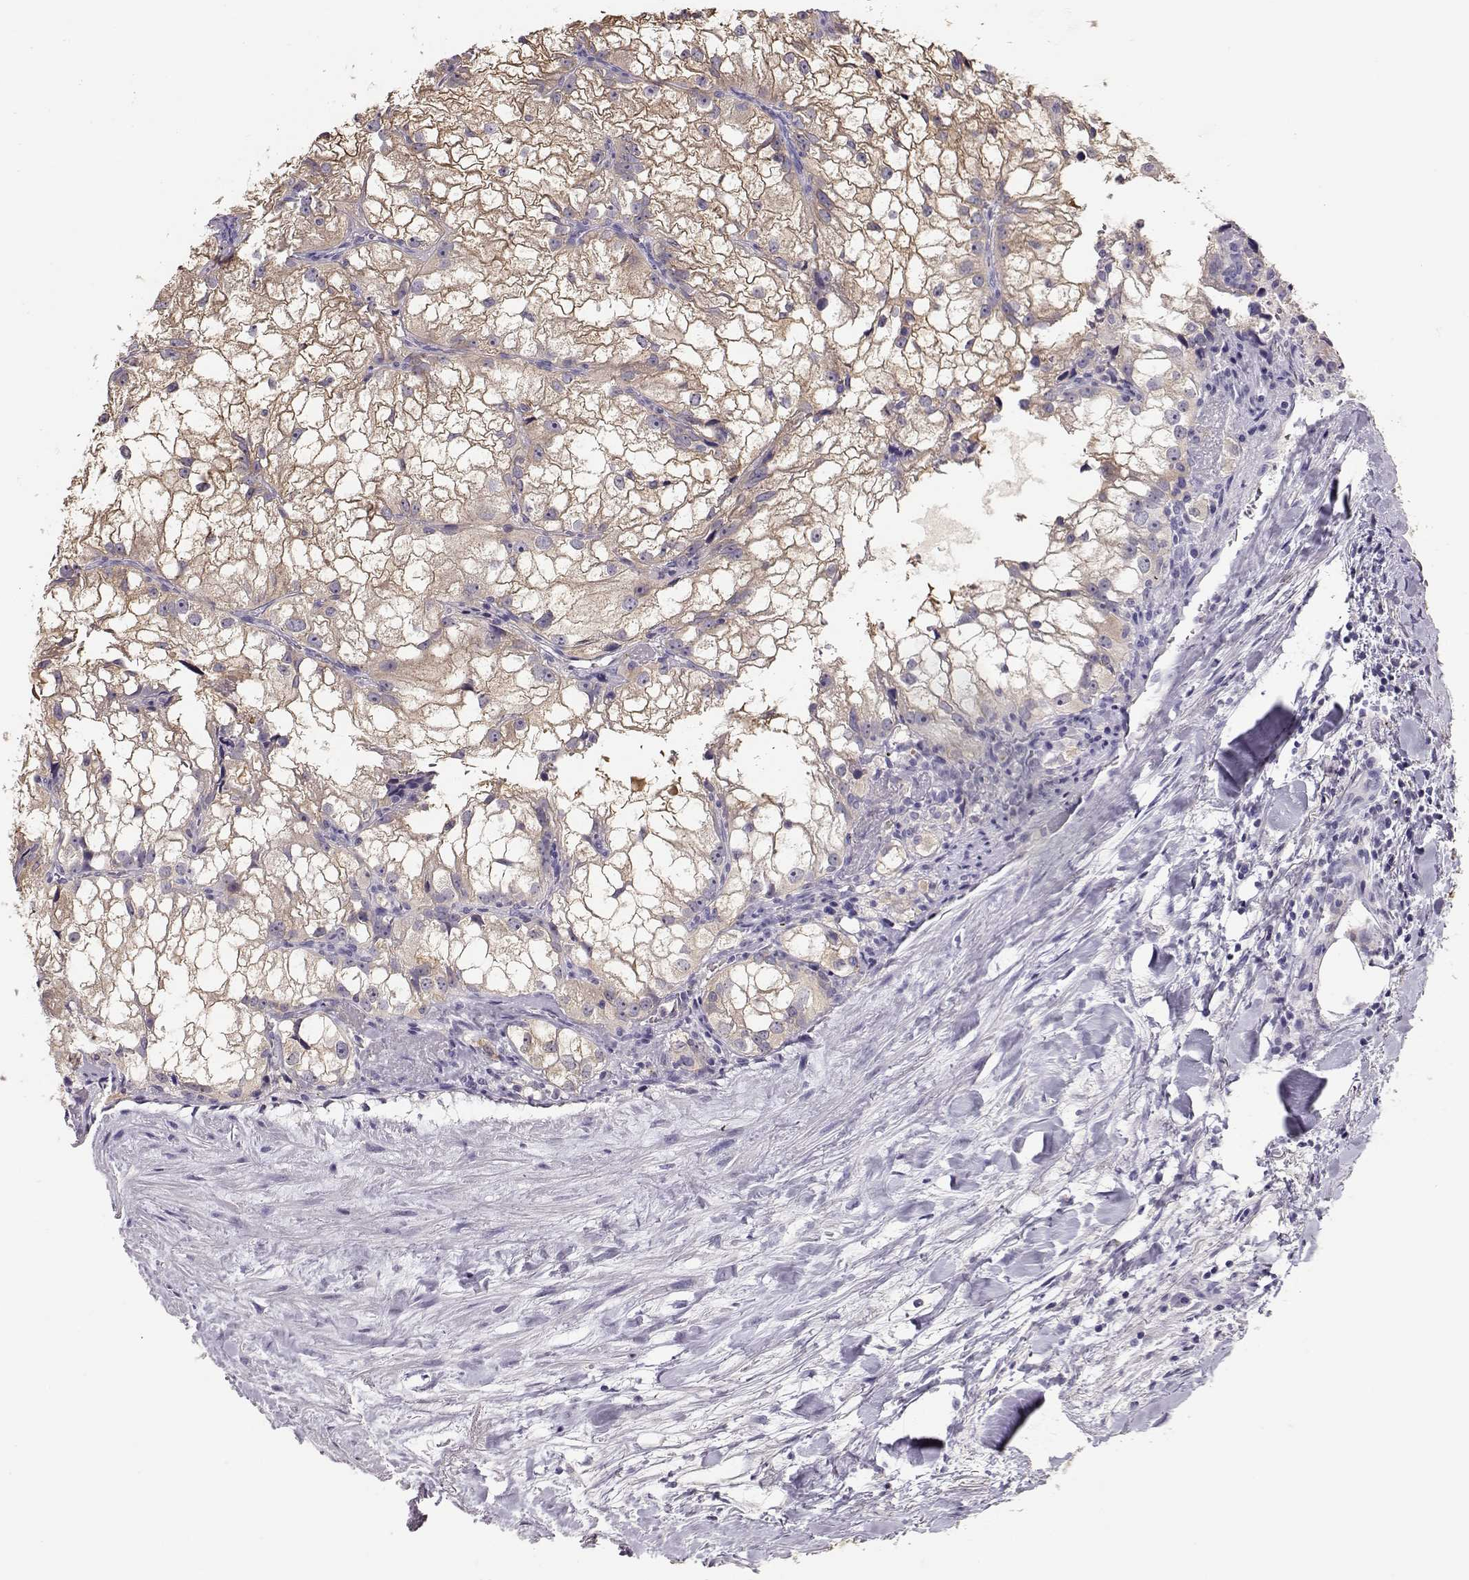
{"staining": {"intensity": "weak", "quantity": ">75%", "location": "cytoplasmic/membranous"}, "tissue": "renal cancer", "cell_type": "Tumor cells", "image_type": "cancer", "snomed": [{"axis": "morphology", "description": "Adenocarcinoma, NOS"}, {"axis": "topography", "description": "Kidney"}], "caption": "Brown immunohistochemical staining in human renal adenocarcinoma demonstrates weak cytoplasmic/membranous positivity in about >75% of tumor cells.", "gene": "NDRG4", "patient": {"sex": "male", "age": 59}}